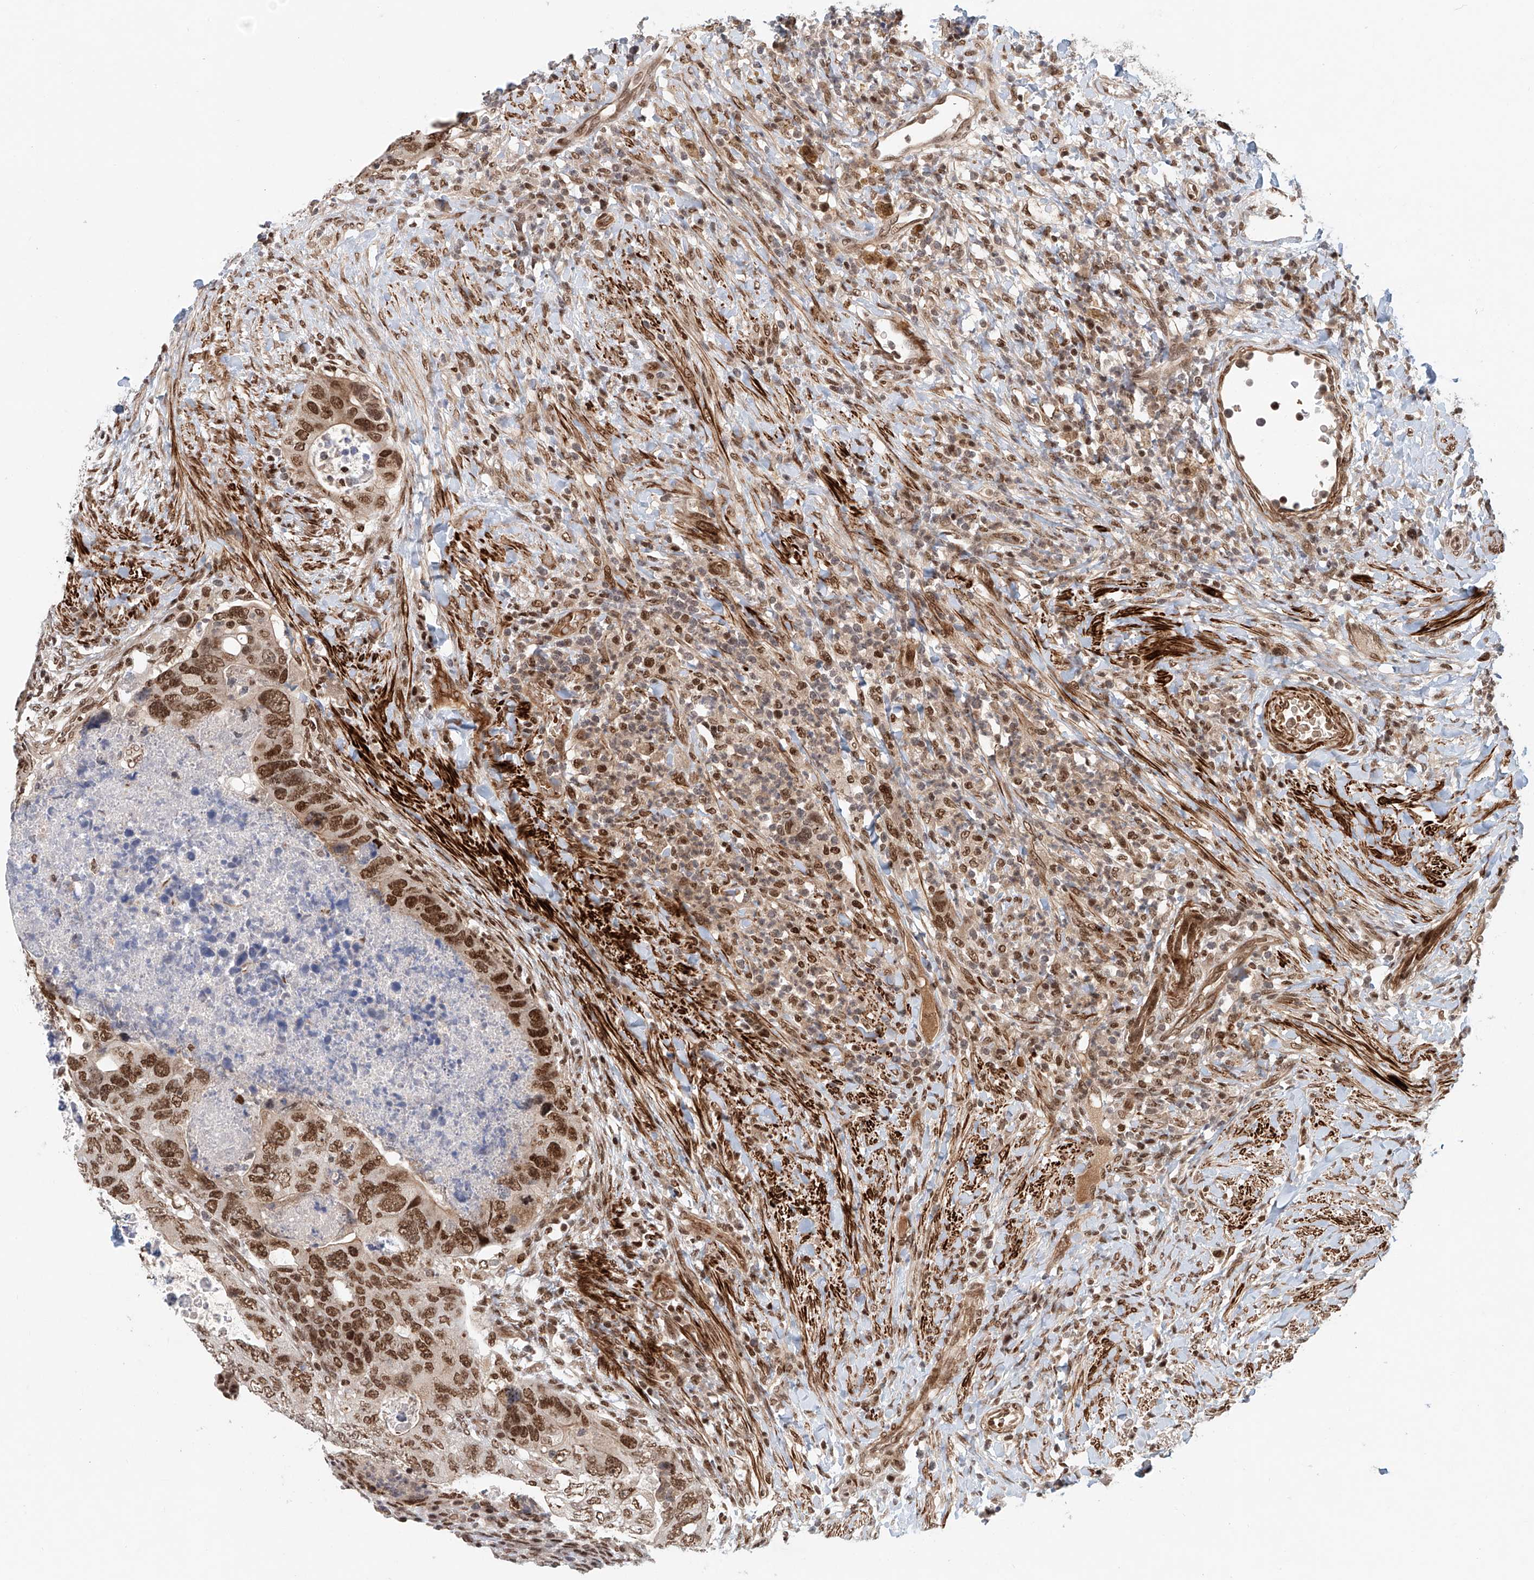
{"staining": {"intensity": "strong", "quantity": ">75%", "location": "nuclear"}, "tissue": "colorectal cancer", "cell_type": "Tumor cells", "image_type": "cancer", "snomed": [{"axis": "morphology", "description": "Adenocarcinoma, NOS"}, {"axis": "topography", "description": "Rectum"}], "caption": "Immunohistochemistry staining of colorectal cancer, which exhibits high levels of strong nuclear expression in approximately >75% of tumor cells indicating strong nuclear protein expression. The staining was performed using DAB (3,3'-diaminobenzidine) (brown) for protein detection and nuclei were counterstained in hematoxylin (blue).", "gene": "ZNF470", "patient": {"sex": "male", "age": 59}}